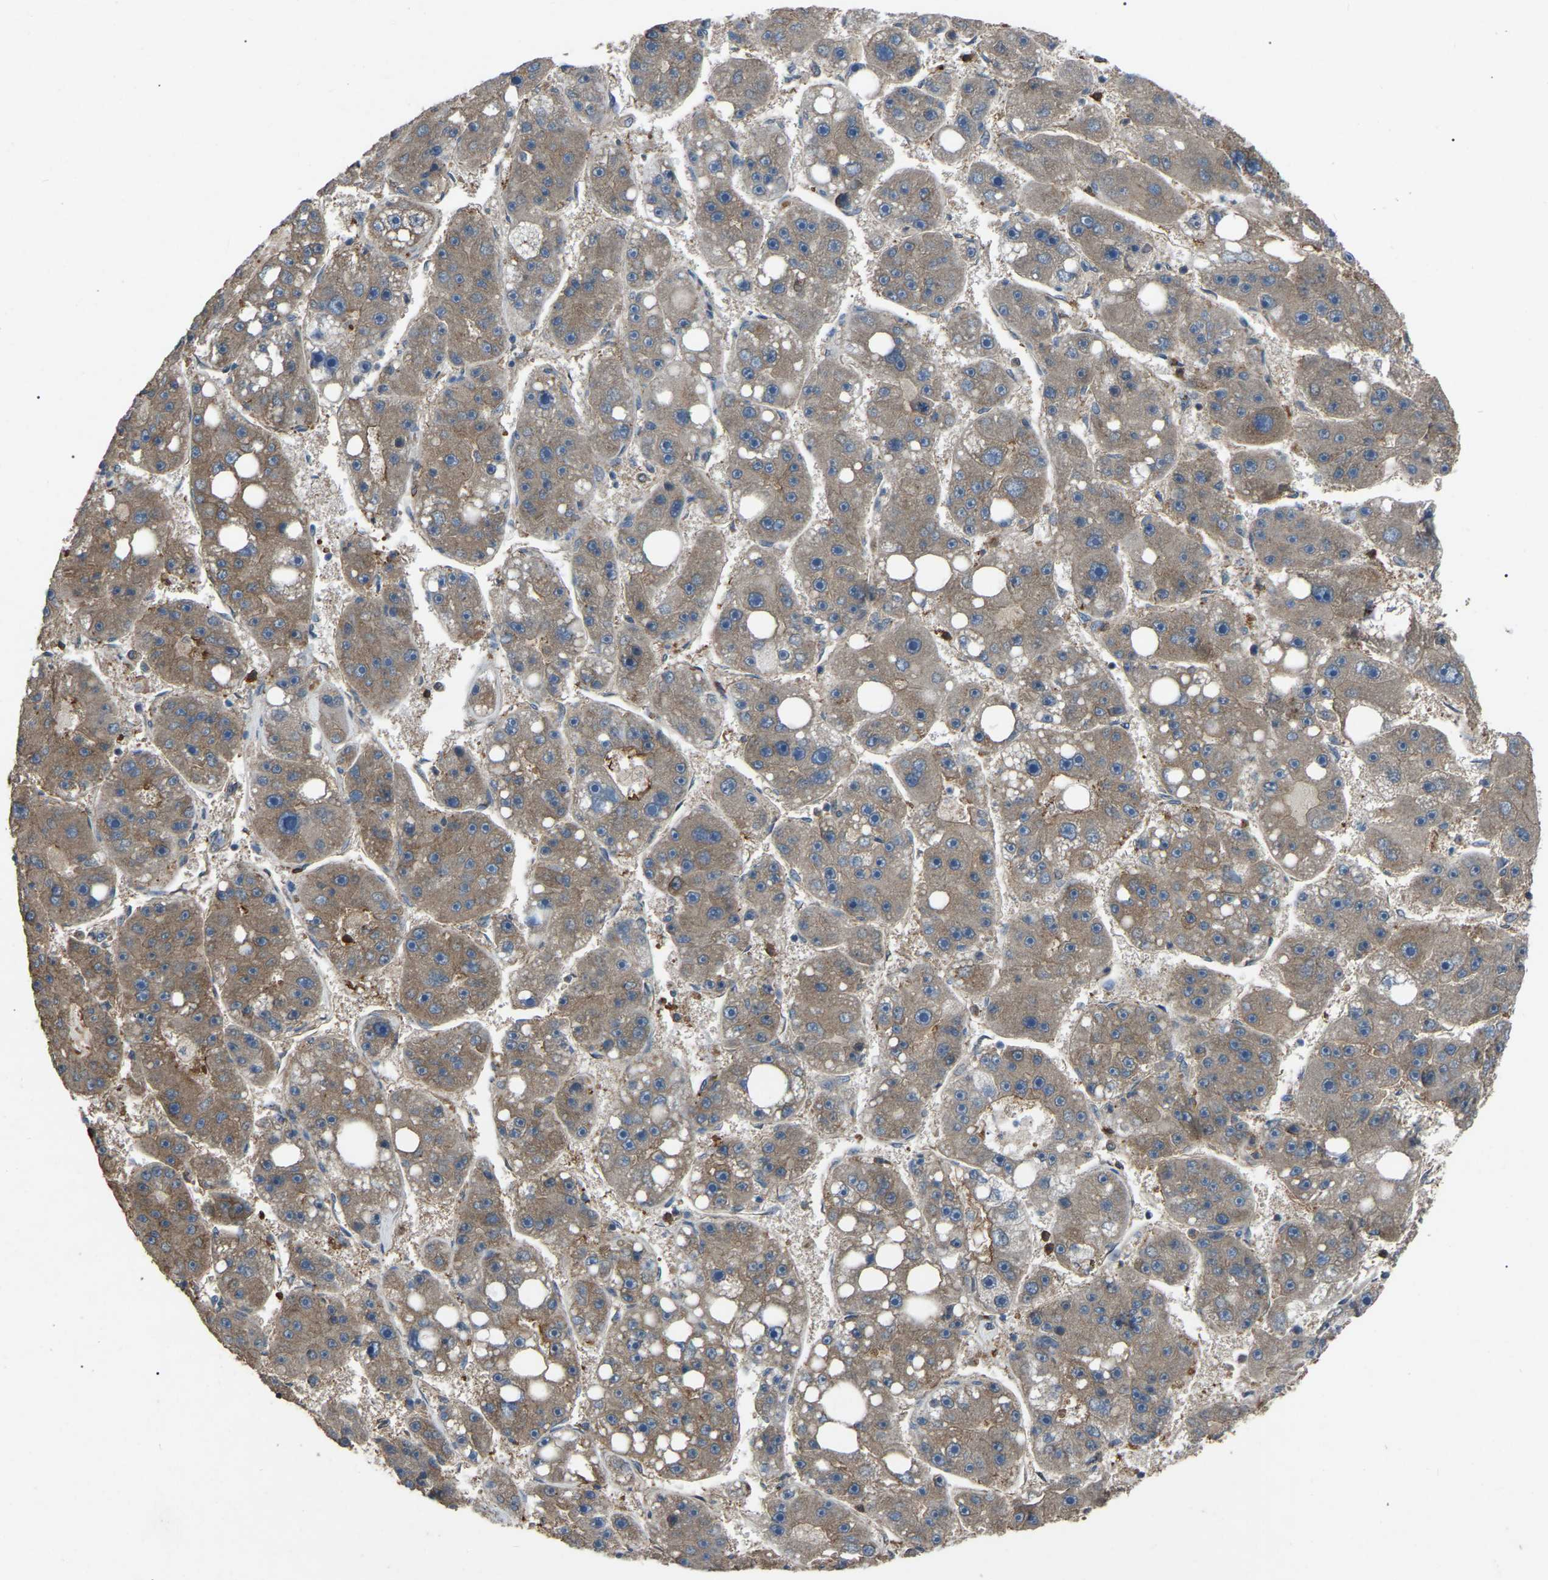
{"staining": {"intensity": "moderate", "quantity": ">75%", "location": "cytoplasmic/membranous"}, "tissue": "liver cancer", "cell_type": "Tumor cells", "image_type": "cancer", "snomed": [{"axis": "morphology", "description": "Carcinoma, Hepatocellular, NOS"}, {"axis": "topography", "description": "Liver"}], "caption": "Immunohistochemistry (IHC) photomicrograph of neoplastic tissue: human liver cancer stained using IHC shows medium levels of moderate protein expression localized specifically in the cytoplasmic/membranous of tumor cells, appearing as a cytoplasmic/membranous brown color.", "gene": "AIMP1", "patient": {"sex": "female", "age": 61}}